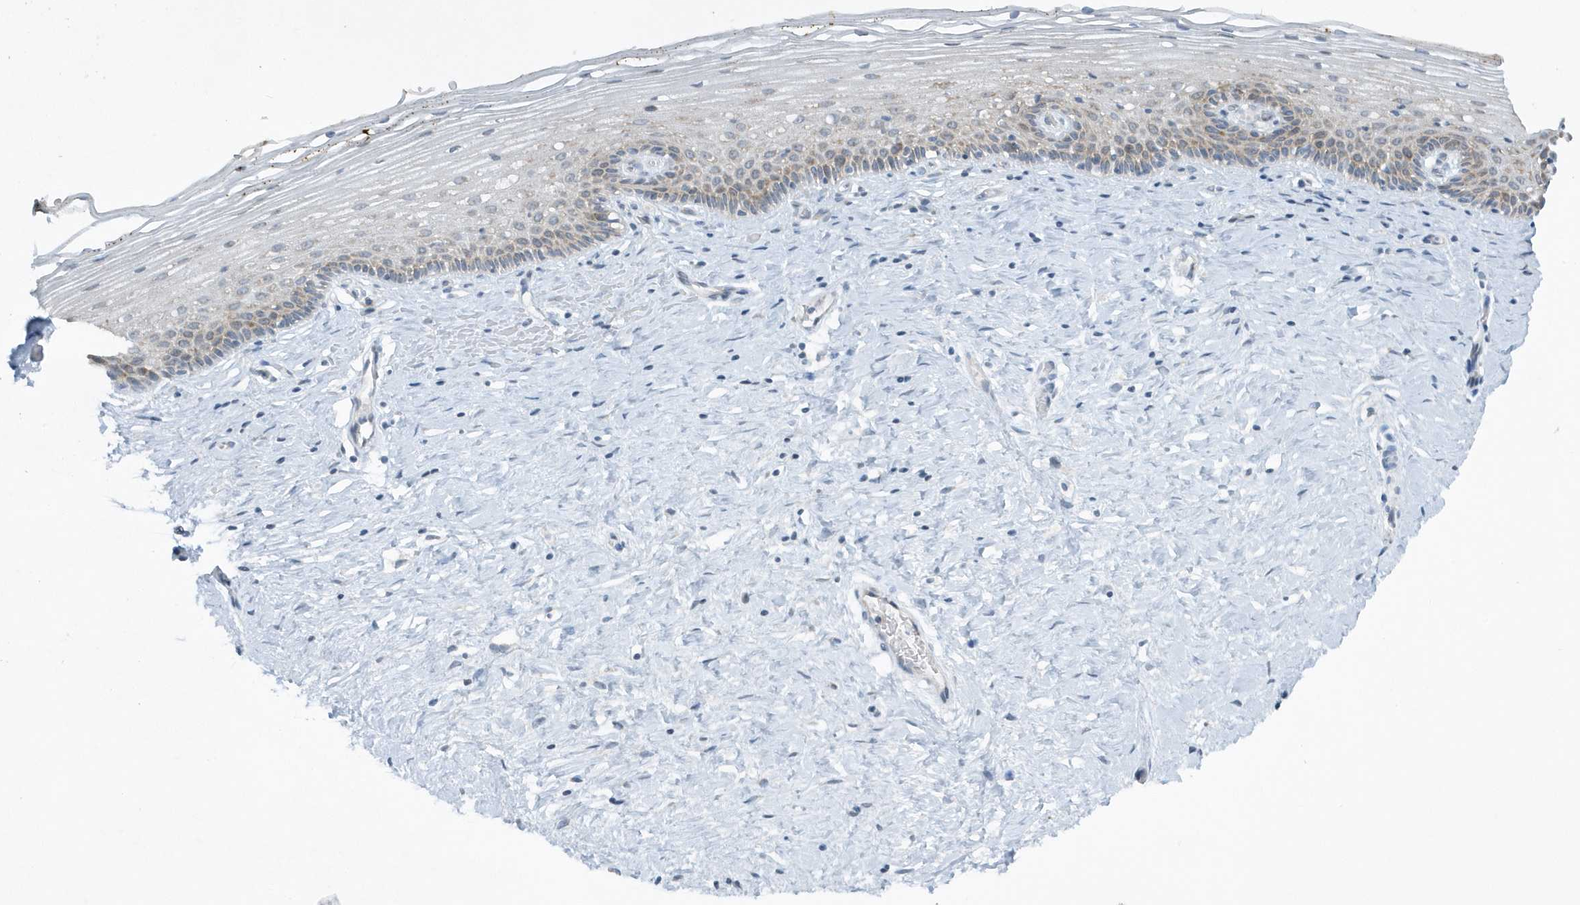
{"staining": {"intensity": "weak", "quantity": "25%-75%", "location": "cytoplasmic/membranous"}, "tissue": "cervix", "cell_type": "Glandular cells", "image_type": "normal", "snomed": [{"axis": "morphology", "description": "Normal tissue, NOS"}, {"axis": "topography", "description": "Cervix"}], "caption": "Protein expression analysis of unremarkable human cervix reveals weak cytoplasmic/membranous staining in approximately 25%-75% of glandular cells. (DAB (3,3'-diaminobenzidine) IHC with brightfield microscopy, high magnification).", "gene": "SCN3A", "patient": {"sex": "female", "age": 33}}